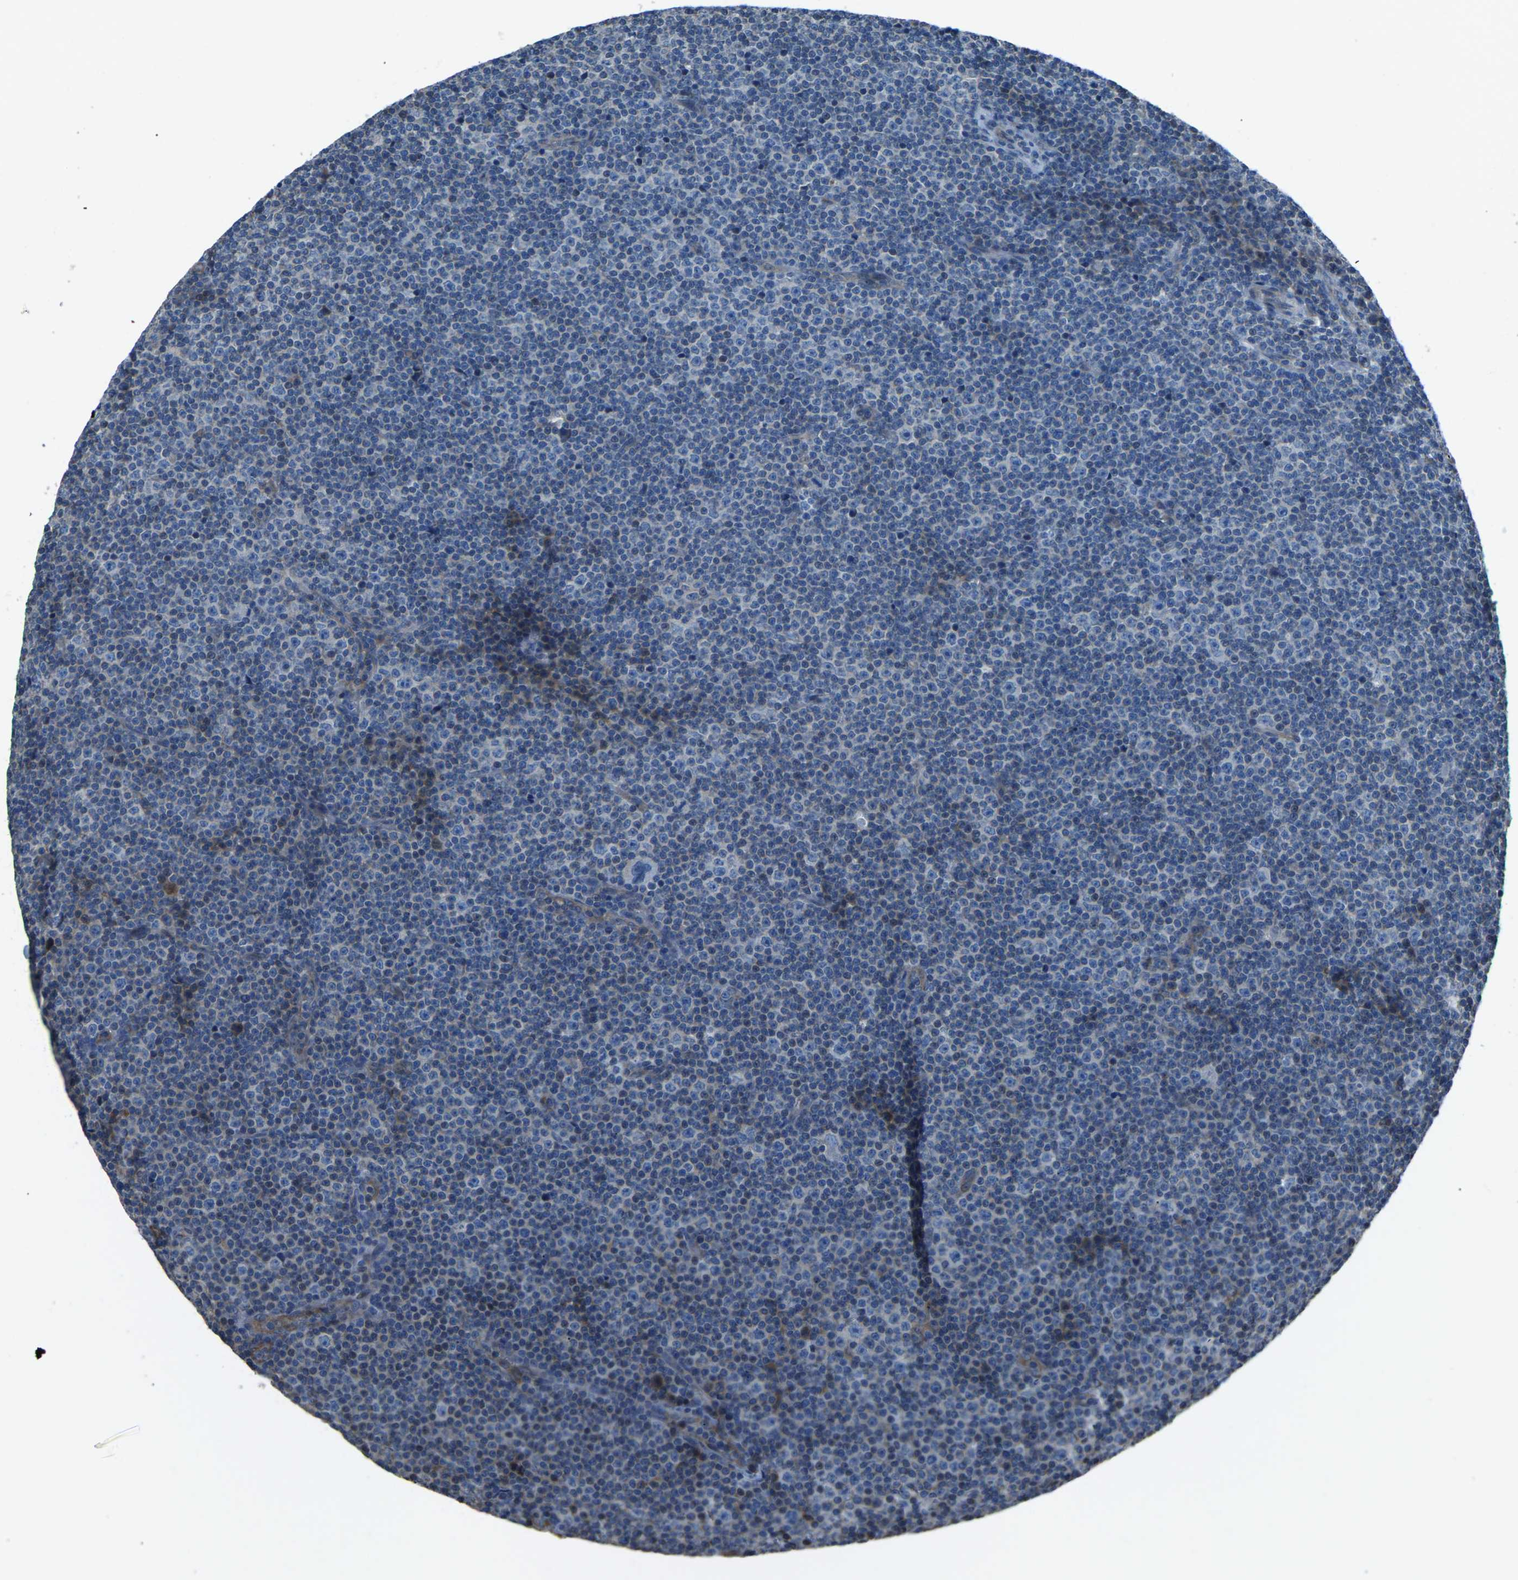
{"staining": {"intensity": "negative", "quantity": "none", "location": "none"}, "tissue": "lymphoma", "cell_type": "Tumor cells", "image_type": "cancer", "snomed": [{"axis": "morphology", "description": "Malignant lymphoma, non-Hodgkin's type, Low grade"}, {"axis": "topography", "description": "Lymph node"}], "caption": "This is a histopathology image of IHC staining of malignant lymphoma, non-Hodgkin's type (low-grade), which shows no expression in tumor cells.", "gene": "COL3A1", "patient": {"sex": "female", "age": 67}}